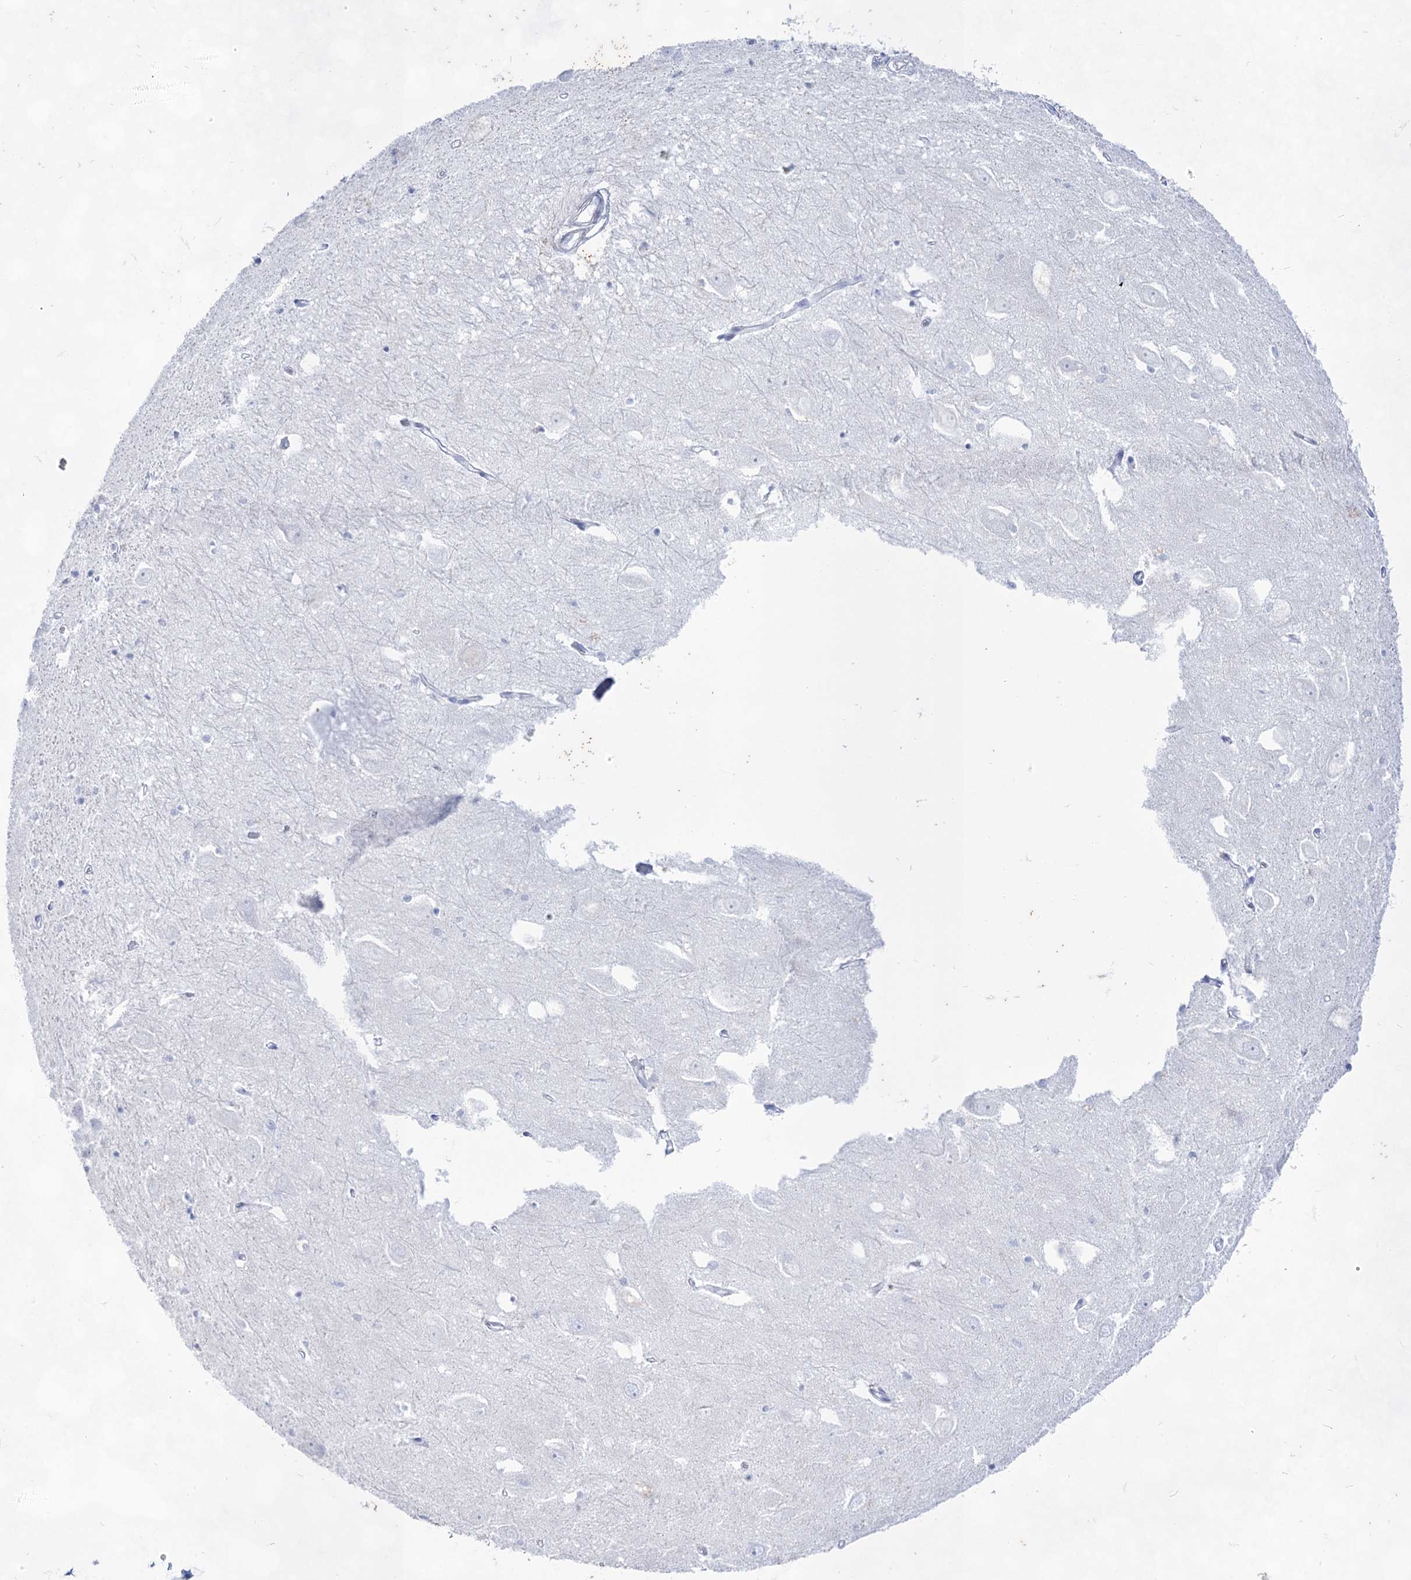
{"staining": {"intensity": "negative", "quantity": "none", "location": "none"}, "tissue": "hippocampus", "cell_type": "Glial cells", "image_type": "normal", "snomed": [{"axis": "morphology", "description": "Normal tissue, NOS"}, {"axis": "topography", "description": "Hippocampus"}], "caption": "IHC histopathology image of normal hippocampus stained for a protein (brown), which displays no expression in glial cells.", "gene": "ACRV1", "patient": {"sex": "female", "age": 64}}